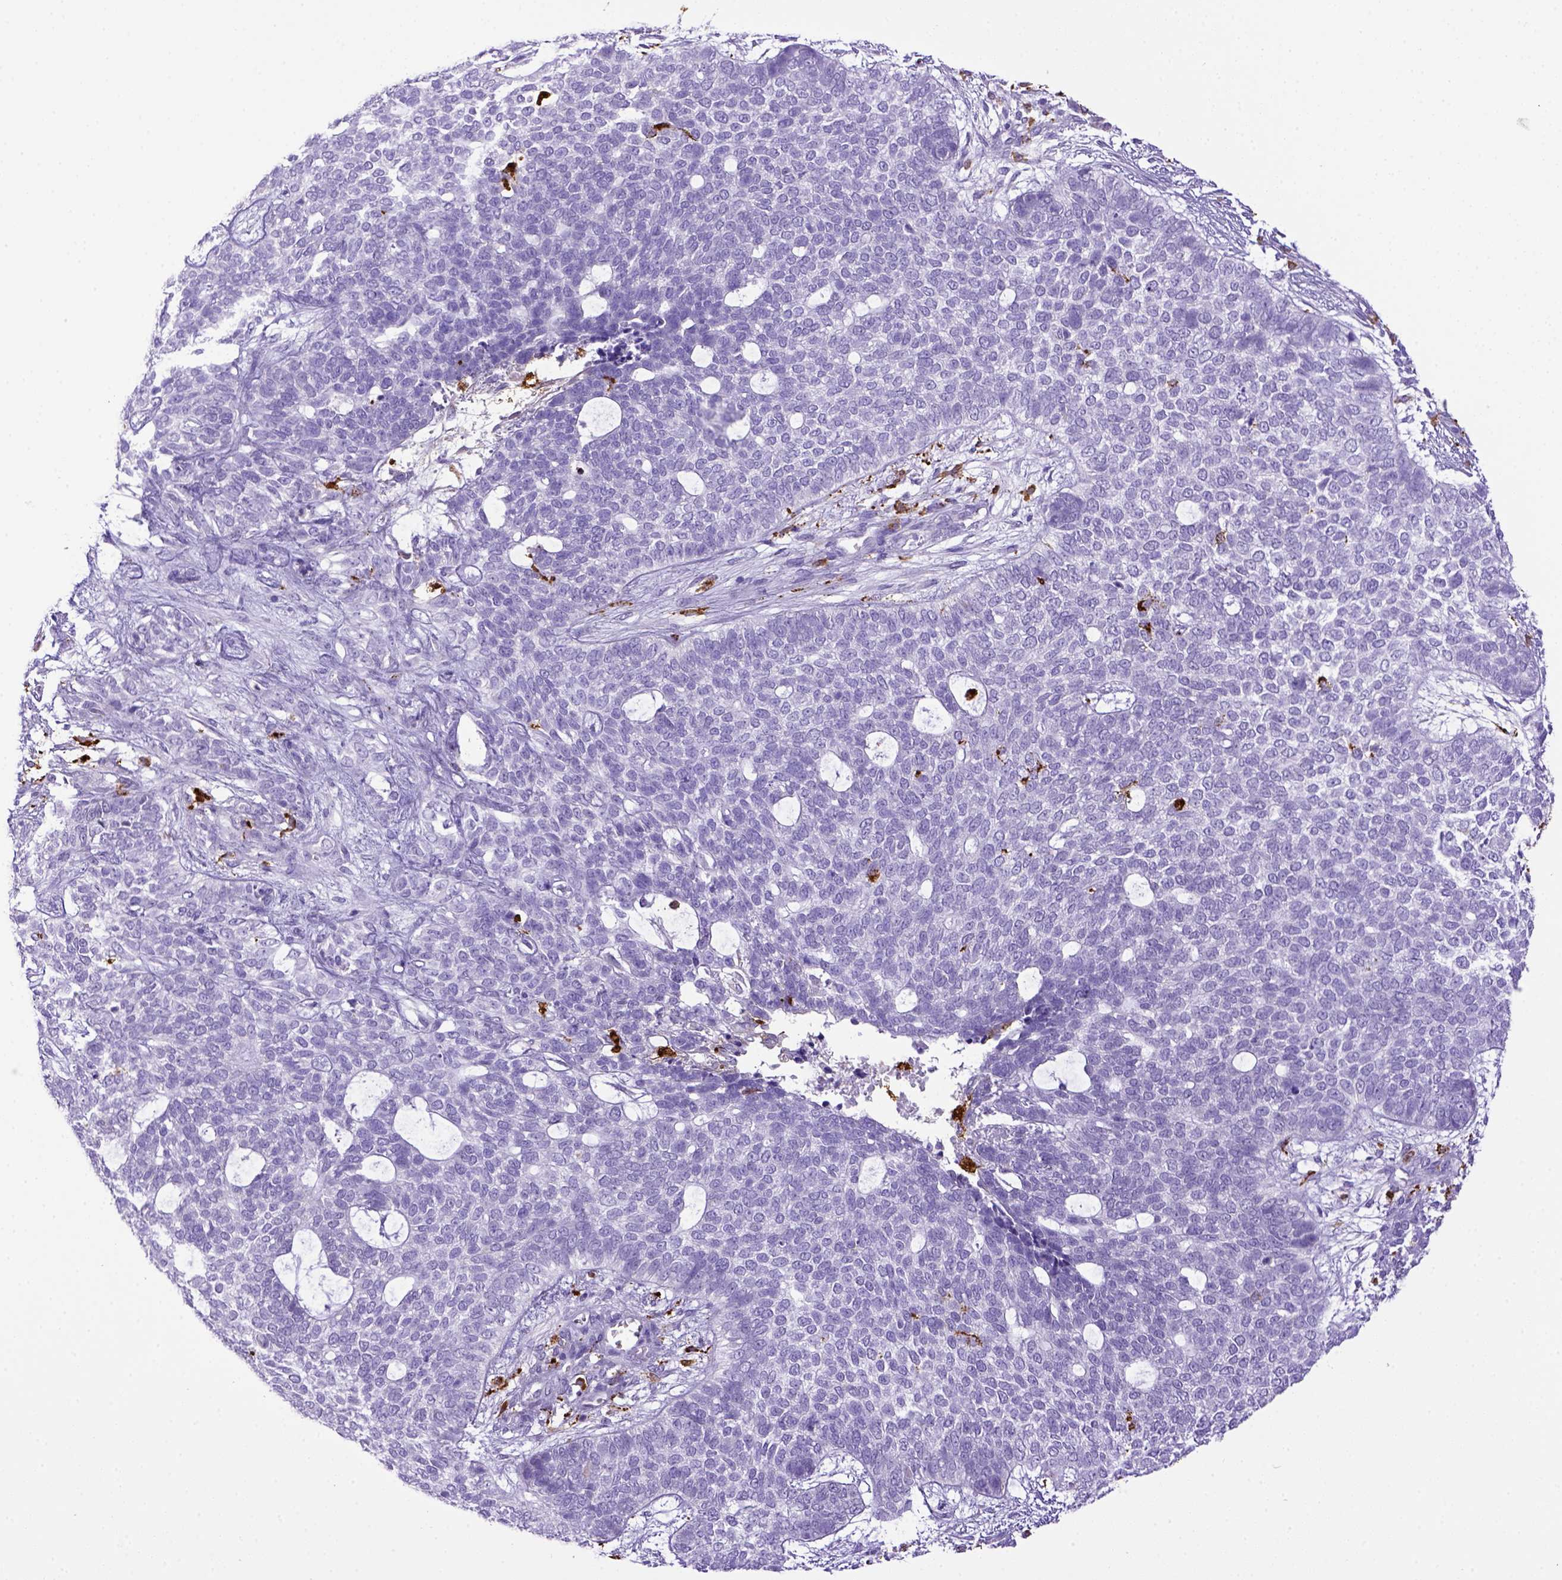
{"staining": {"intensity": "negative", "quantity": "none", "location": "none"}, "tissue": "skin cancer", "cell_type": "Tumor cells", "image_type": "cancer", "snomed": [{"axis": "morphology", "description": "Basal cell carcinoma"}, {"axis": "topography", "description": "Skin"}], "caption": "This micrograph is of skin cancer (basal cell carcinoma) stained with immunohistochemistry to label a protein in brown with the nuclei are counter-stained blue. There is no positivity in tumor cells. (DAB (3,3'-diaminobenzidine) immunohistochemistry (IHC) with hematoxylin counter stain).", "gene": "CD68", "patient": {"sex": "female", "age": 69}}